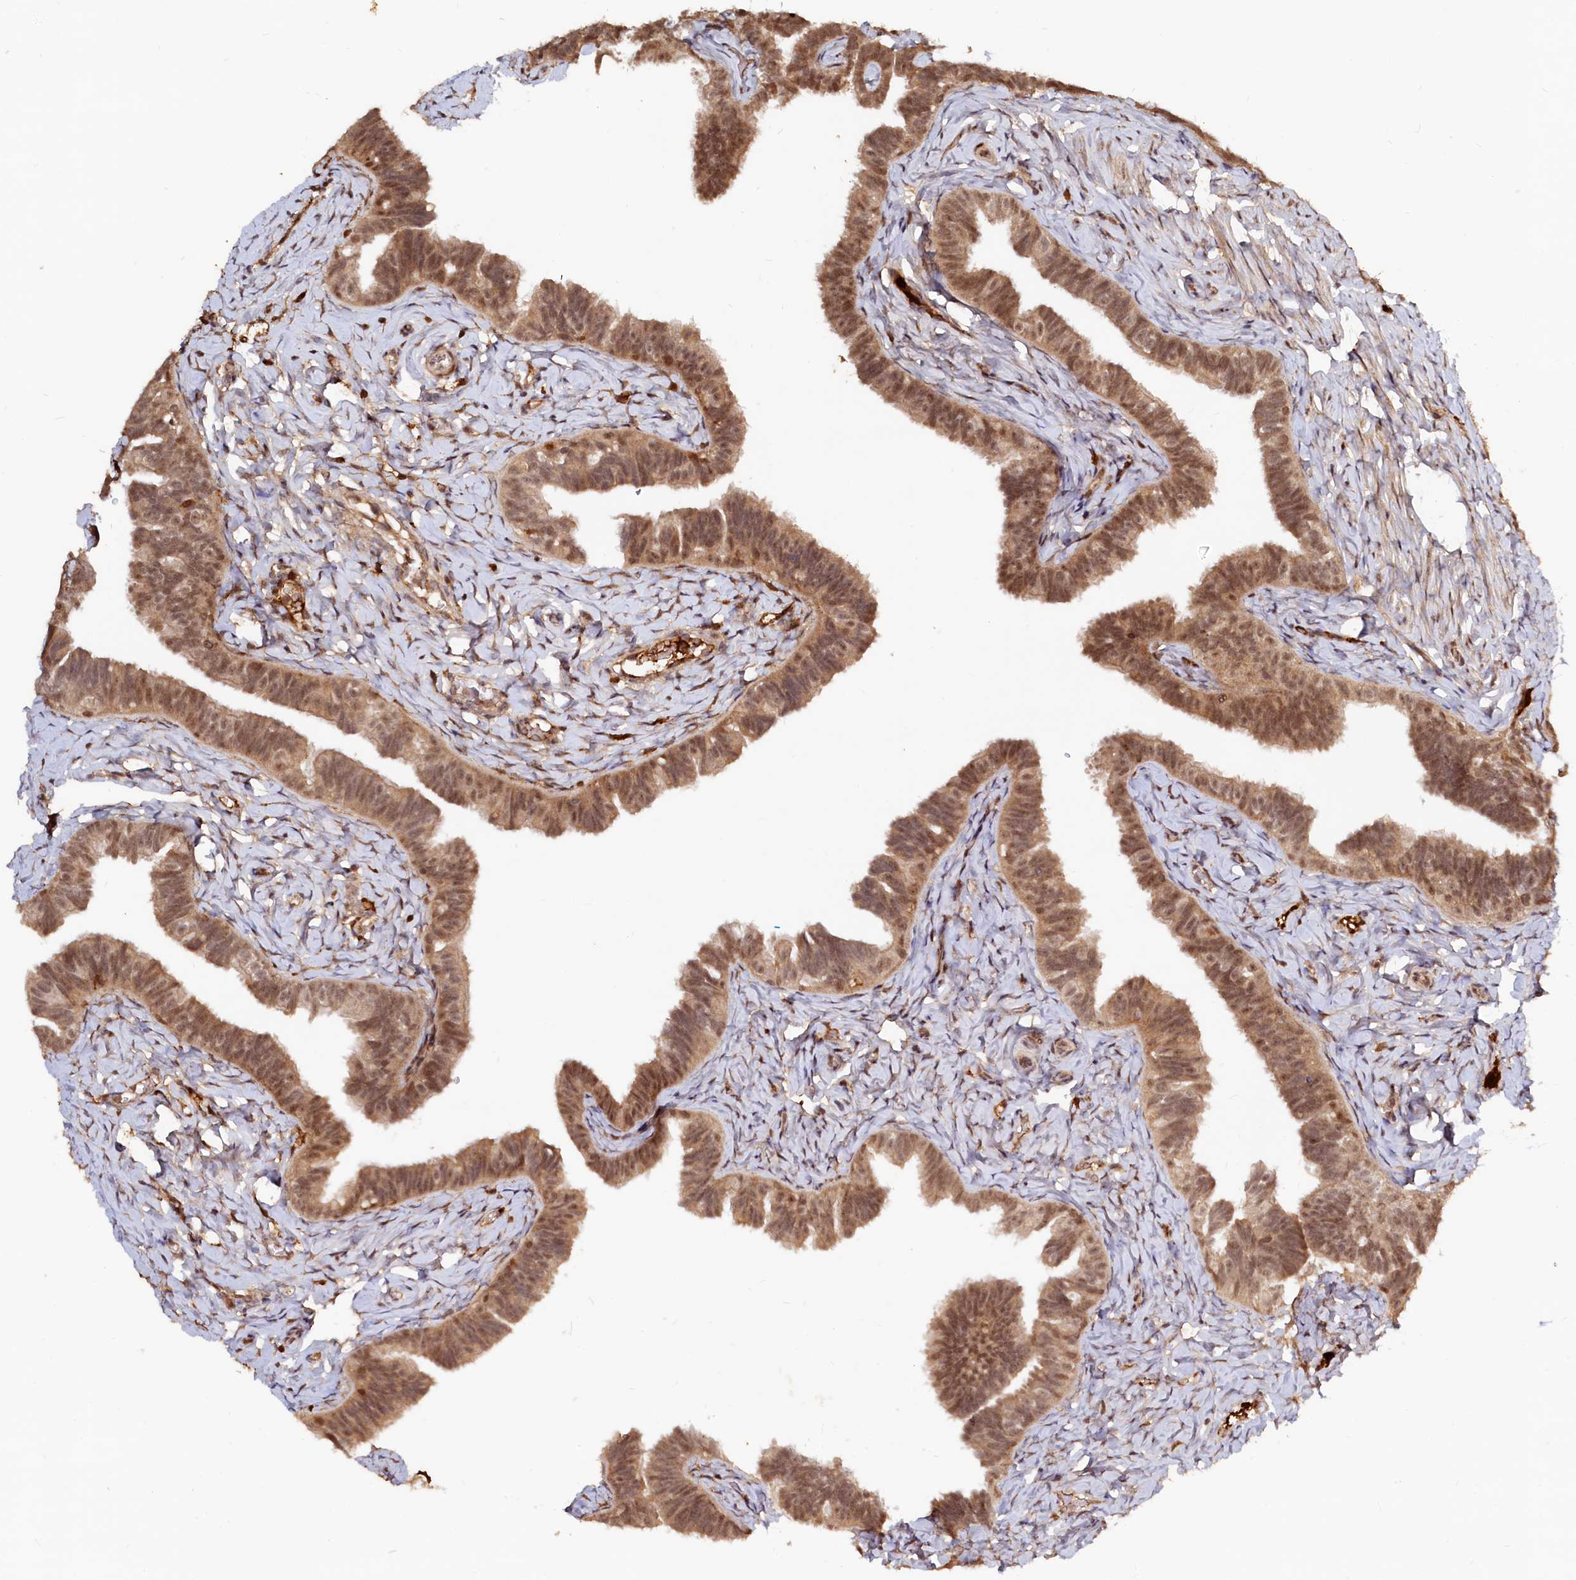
{"staining": {"intensity": "moderate", "quantity": ">75%", "location": "cytoplasmic/membranous,nuclear"}, "tissue": "fallopian tube", "cell_type": "Glandular cells", "image_type": "normal", "snomed": [{"axis": "morphology", "description": "Normal tissue, NOS"}, {"axis": "topography", "description": "Fallopian tube"}], "caption": "A brown stain labels moderate cytoplasmic/membranous,nuclear expression of a protein in glandular cells of unremarkable fallopian tube.", "gene": "TRAPPC4", "patient": {"sex": "female", "age": 65}}